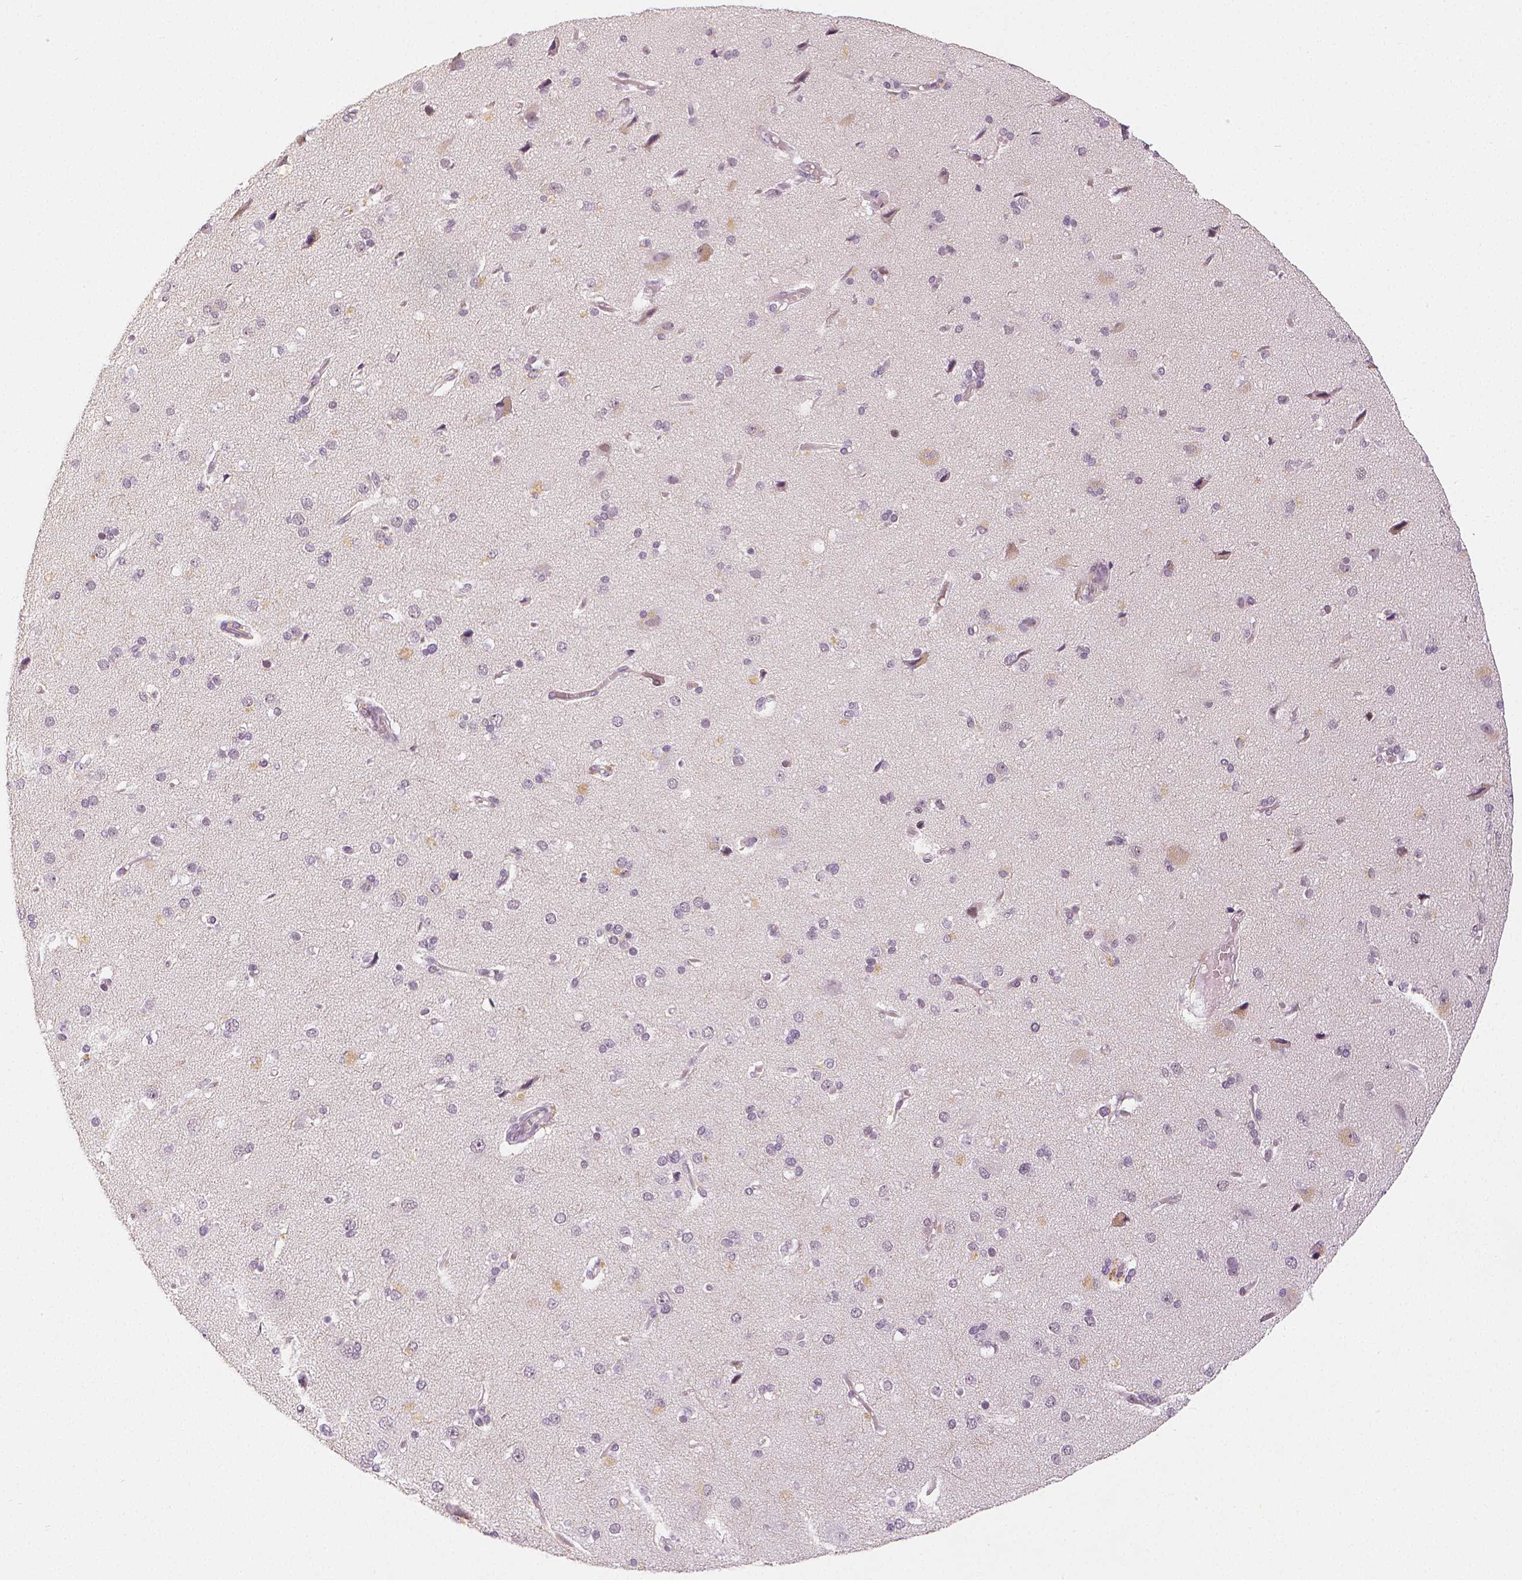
{"staining": {"intensity": "moderate", "quantity": ">75%", "location": "nuclear"}, "tissue": "cerebral cortex", "cell_type": "Endothelial cells", "image_type": "normal", "snomed": [{"axis": "morphology", "description": "Normal tissue, NOS"}, {"axis": "morphology", "description": "Glioma, malignant, High grade"}, {"axis": "topography", "description": "Cerebral cortex"}], "caption": "High-magnification brightfield microscopy of normal cerebral cortex stained with DAB (3,3'-diaminobenzidine) (brown) and counterstained with hematoxylin (blue). endothelial cells exhibit moderate nuclear positivity is appreciated in approximately>75% of cells.", "gene": "KDM5B", "patient": {"sex": "male", "age": 71}}